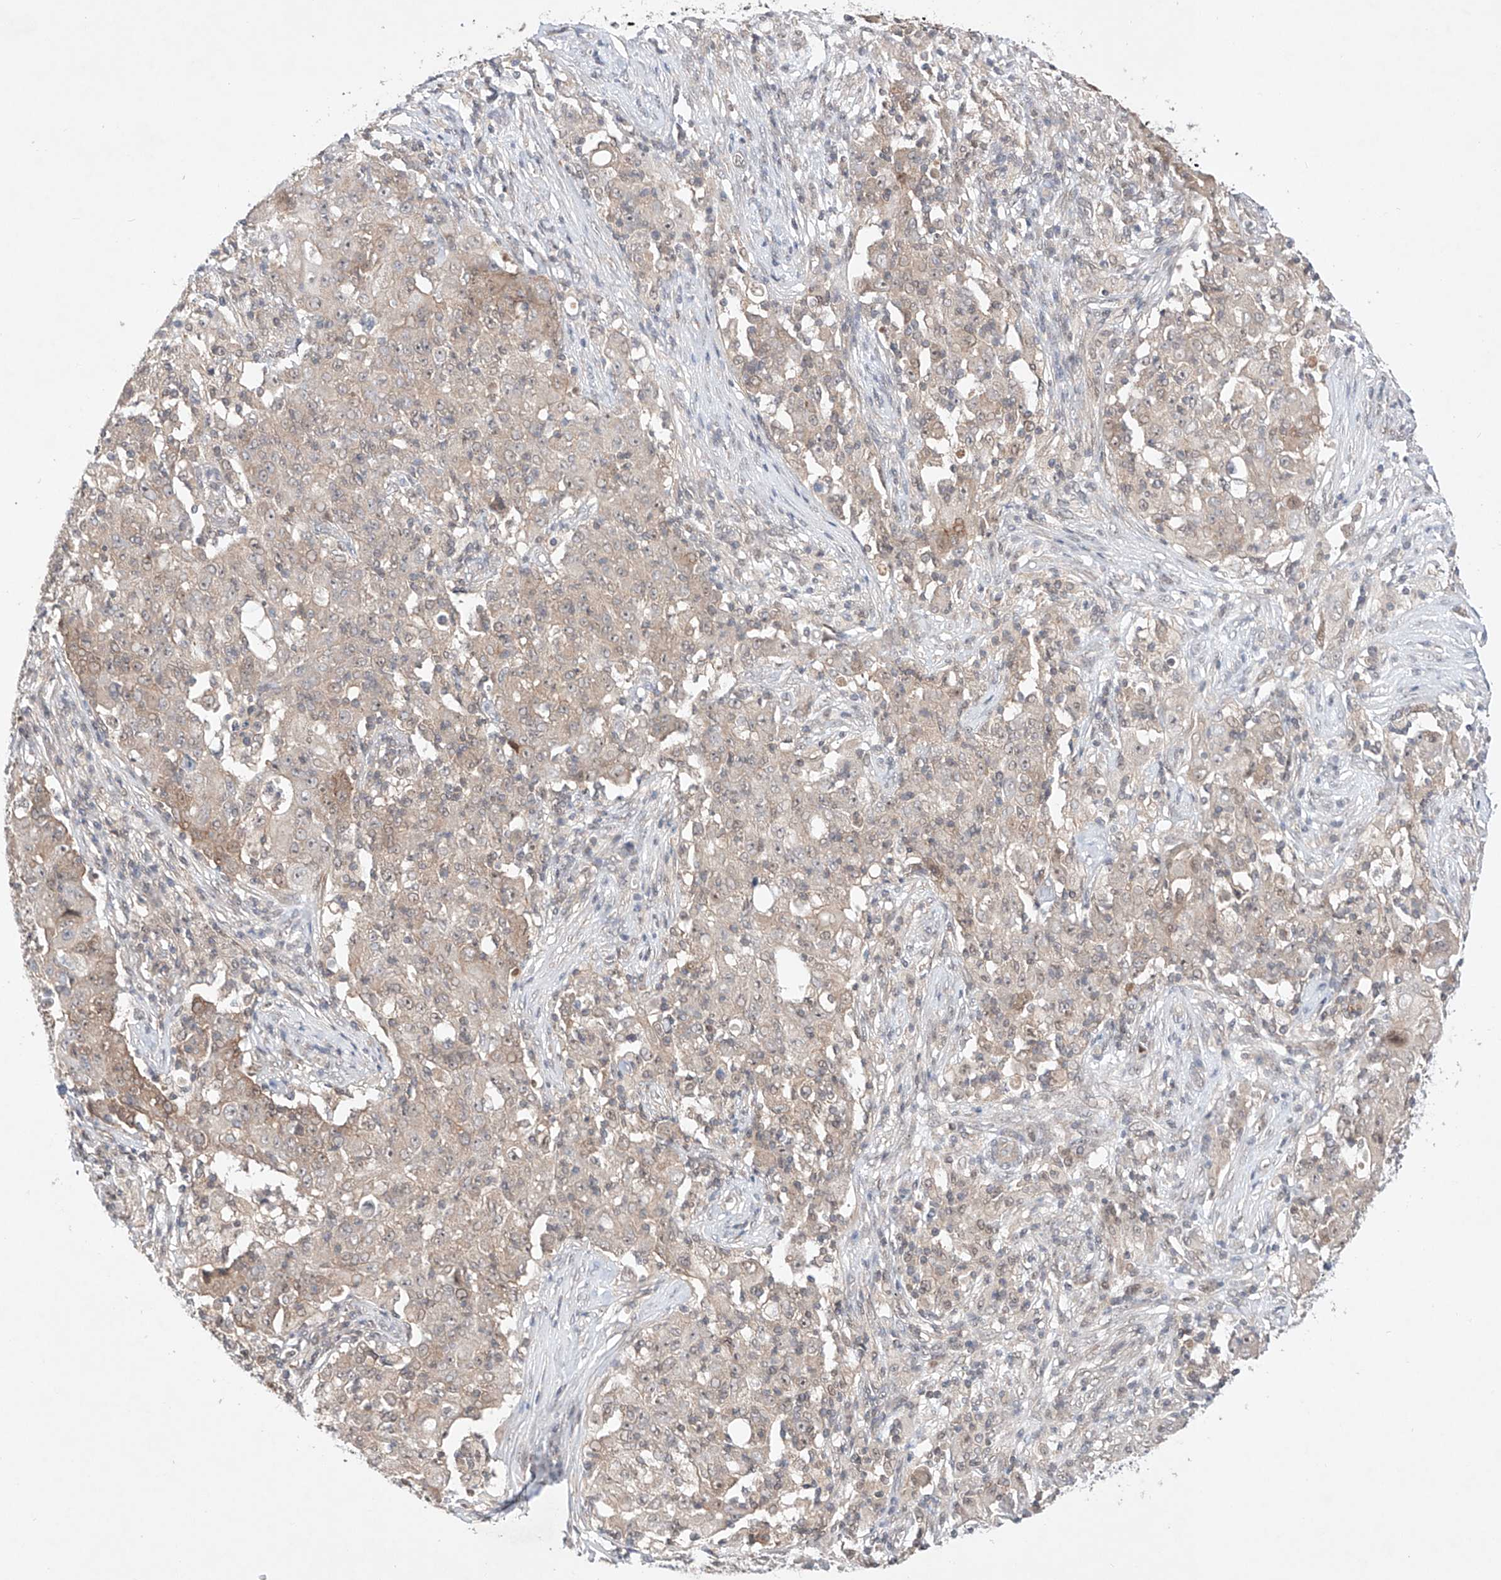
{"staining": {"intensity": "weak", "quantity": "<25%", "location": "cytoplasmic/membranous"}, "tissue": "ovarian cancer", "cell_type": "Tumor cells", "image_type": "cancer", "snomed": [{"axis": "morphology", "description": "Carcinoma, endometroid"}, {"axis": "topography", "description": "Ovary"}], "caption": "Ovarian cancer was stained to show a protein in brown. There is no significant expression in tumor cells. (DAB (3,3'-diaminobenzidine) IHC, high magnification).", "gene": "TSR2", "patient": {"sex": "female", "age": 42}}